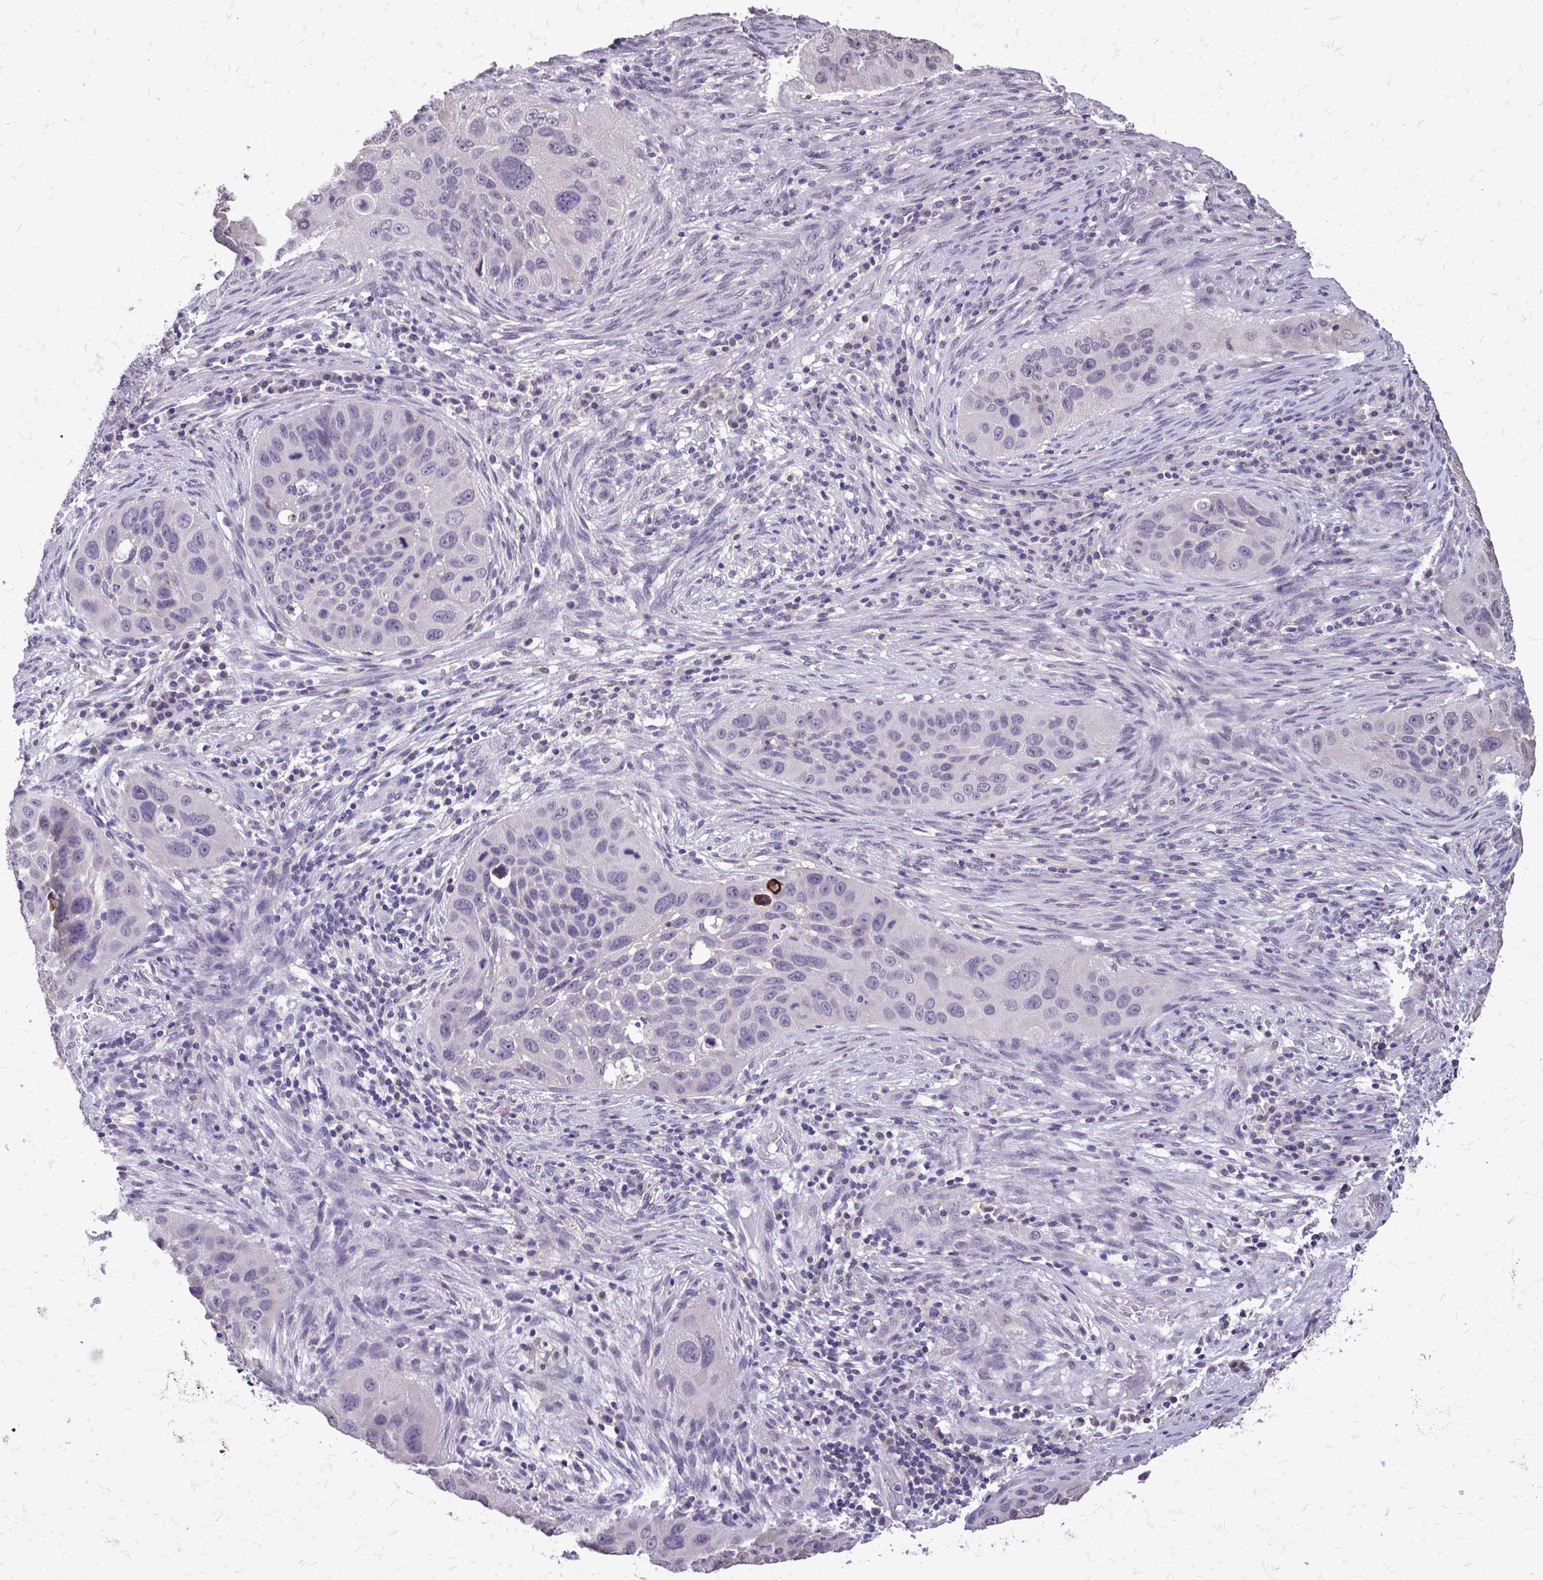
{"staining": {"intensity": "strong", "quantity": "<25%", "location": "cytoplasmic/membranous,nuclear"}, "tissue": "lung cancer", "cell_type": "Tumor cells", "image_type": "cancer", "snomed": [{"axis": "morphology", "description": "Squamous cell carcinoma, NOS"}, {"axis": "topography", "description": "Lung"}], "caption": "Protein expression analysis of human squamous cell carcinoma (lung) reveals strong cytoplasmic/membranous and nuclear expression in approximately <25% of tumor cells.", "gene": "AKAP5", "patient": {"sex": "male", "age": 63}}